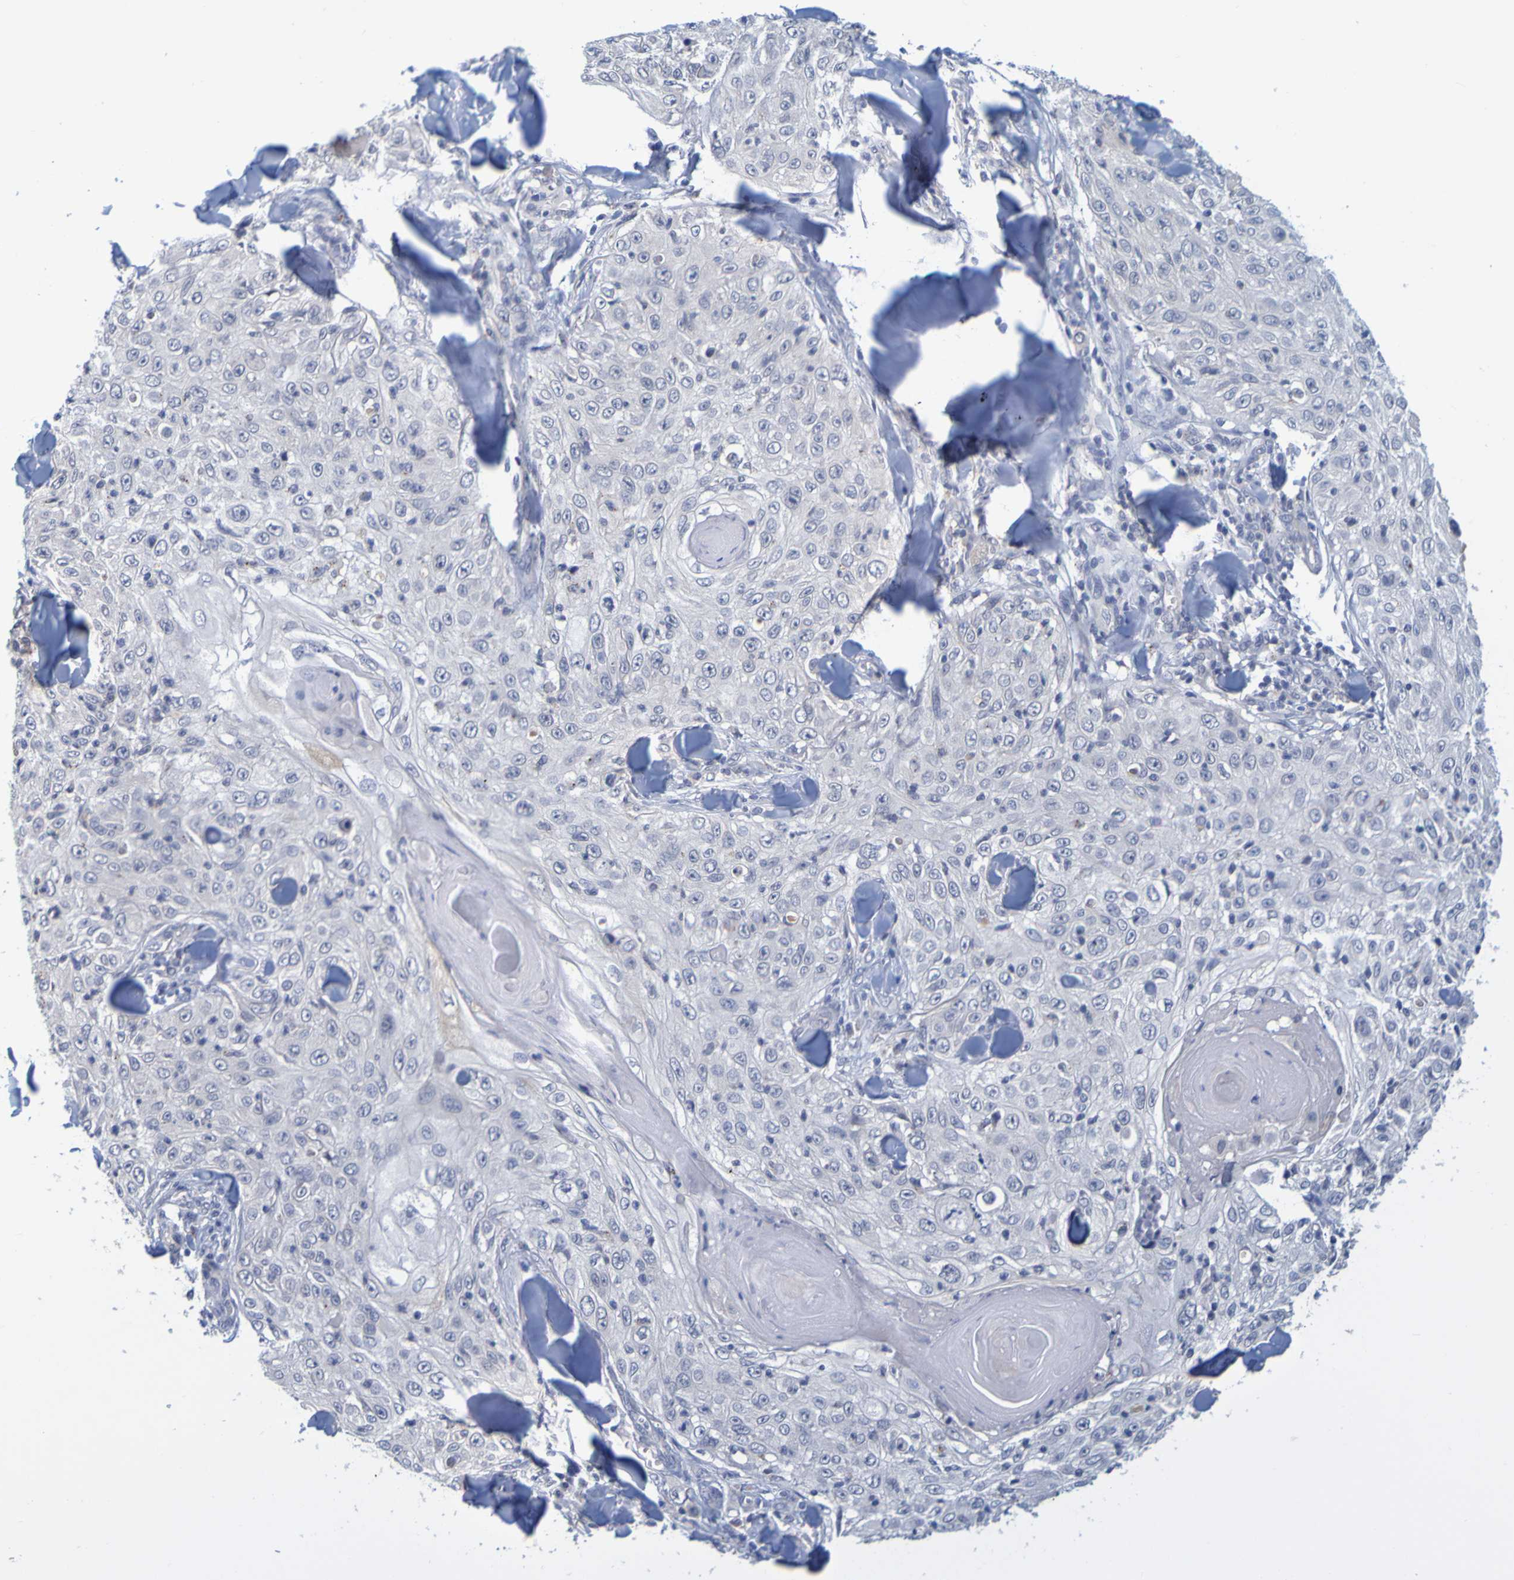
{"staining": {"intensity": "negative", "quantity": "none", "location": "none"}, "tissue": "skin cancer", "cell_type": "Tumor cells", "image_type": "cancer", "snomed": [{"axis": "morphology", "description": "Squamous cell carcinoma, NOS"}, {"axis": "topography", "description": "Skin"}], "caption": "Photomicrograph shows no significant protein positivity in tumor cells of squamous cell carcinoma (skin).", "gene": "ENDOU", "patient": {"sex": "male", "age": 86}}